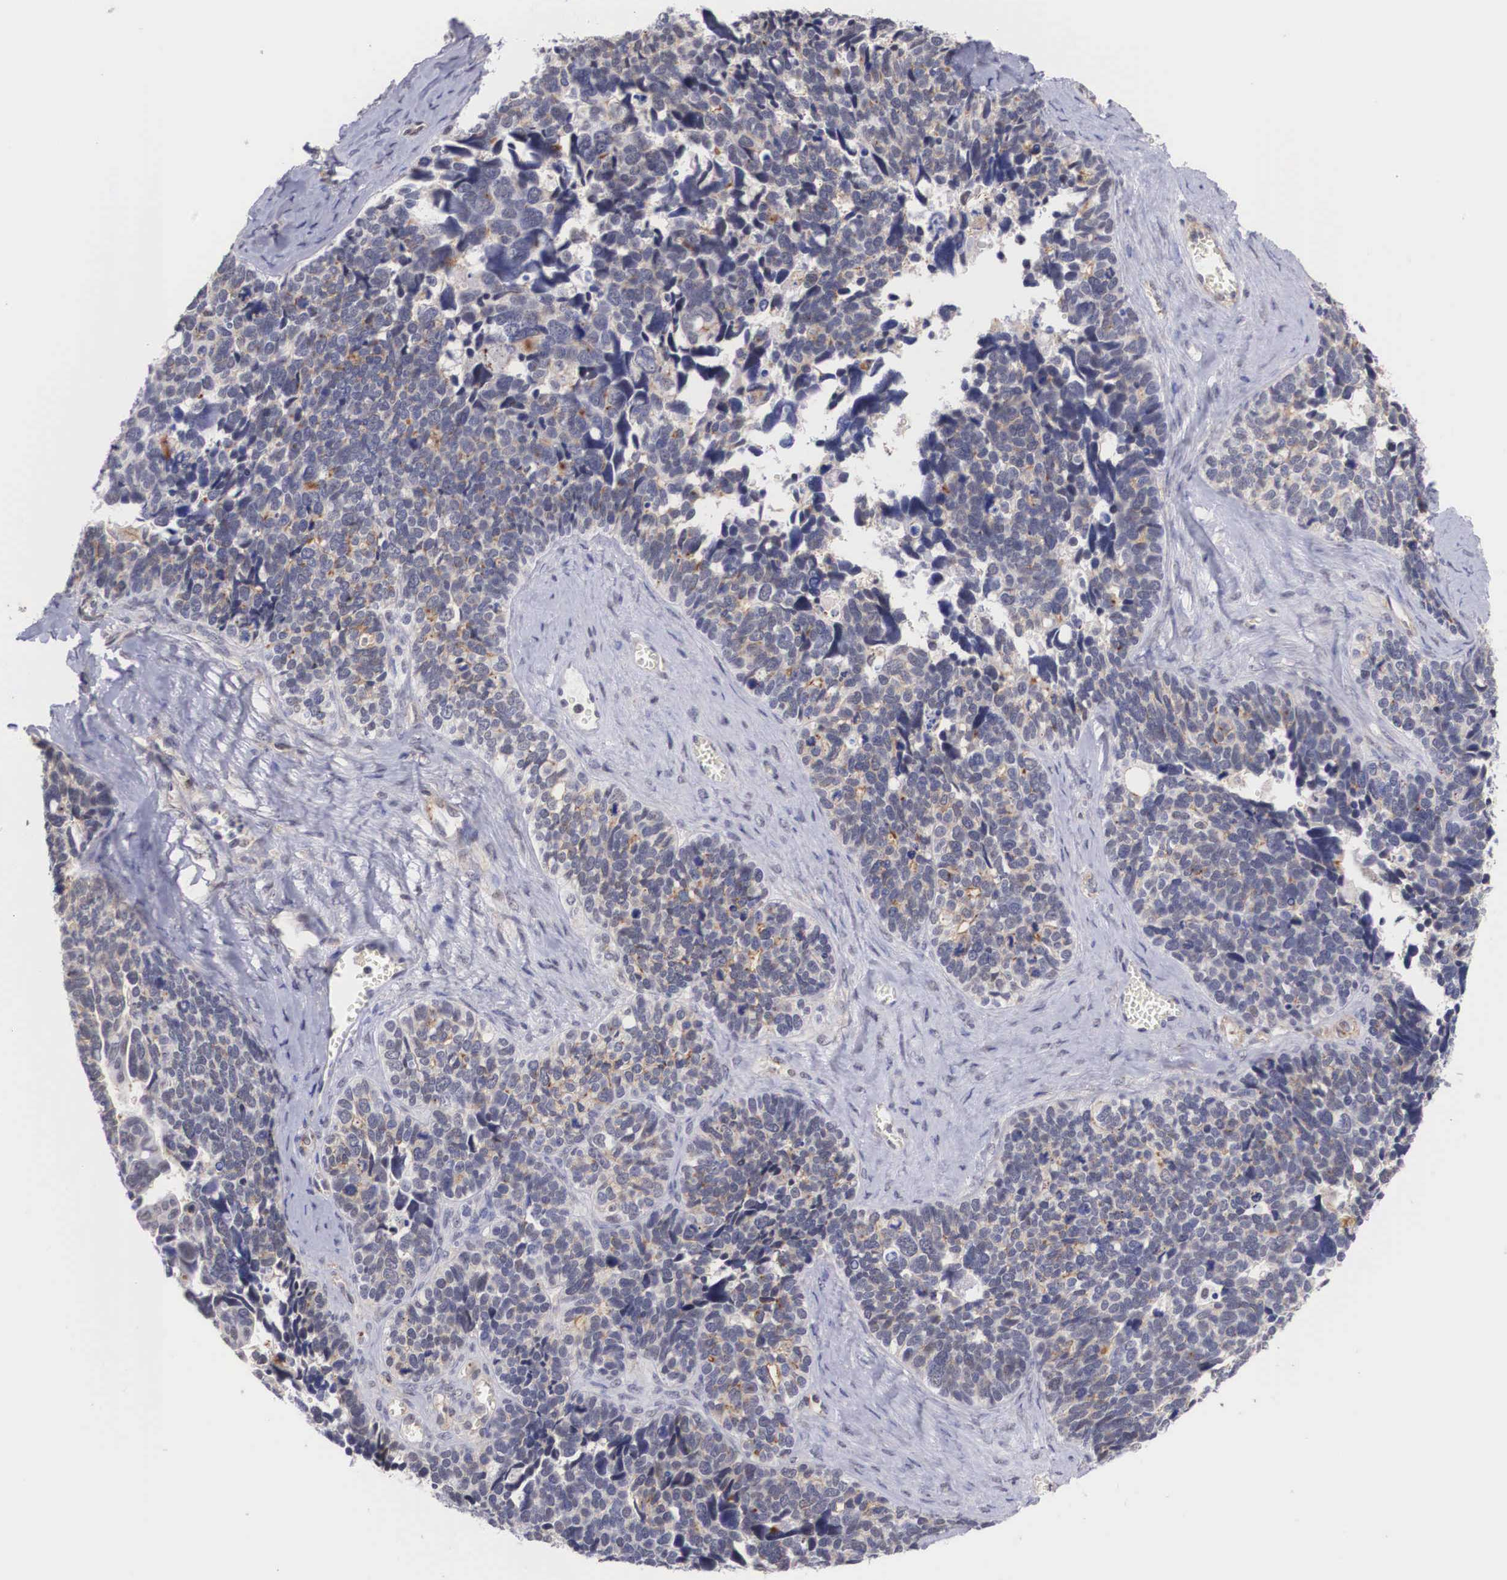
{"staining": {"intensity": "weak", "quantity": "<25%", "location": "cytoplasmic/membranous"}, "tissue": "ovarian cancer", "cell_type": "Tumor cells", "image_type": "cancer", "snomed": [{"axis": "morphology", "description": "Cystadenocarcinoma, serous, NOS"}, {"axis": "topography", "description": "Ovary"}], "caption": "DAB immunohistochemical staining of human serous cystadenocarcinoma (ovarian) shows no significant expression in tumor cells.", "gene": "NR4A2", "patient": {"sex": "female", "age": 77}}